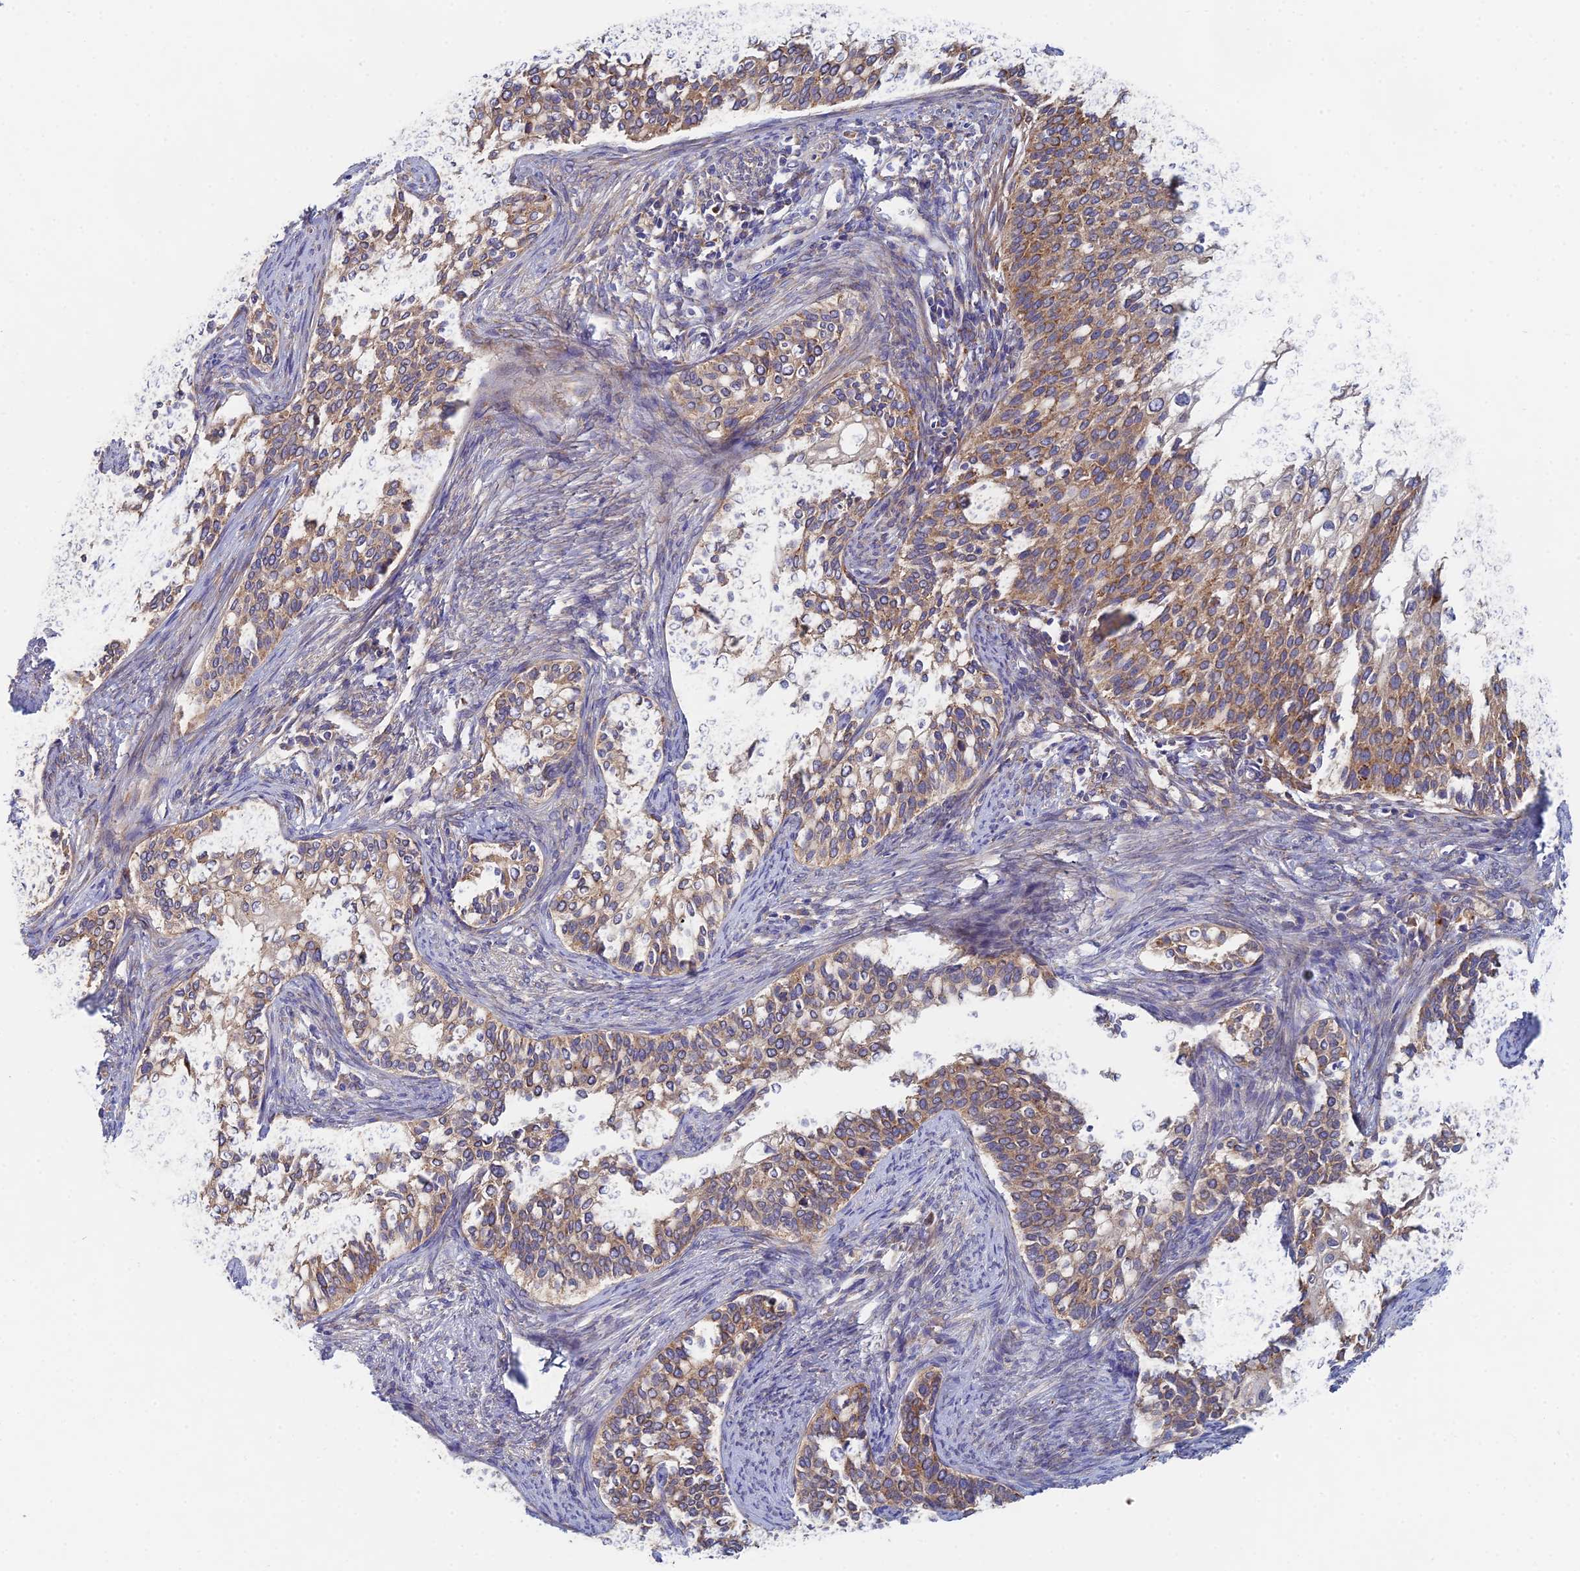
{"staining": {"intensity": "weak", "quantity": ">75%", "location": "cytoplasmic/membranous"}, "tissue": "cervical cancer", "cell_type": "Tumor cells", "image_type": "cancer", "snomed": [{"axis": "morphology", "description": "Squamous cell carcinoma, NOS"}, {"axis": "topography", "description": "Cervix"}], "caption": "A low amount of weak cytoplasmic/membranous staining is appreciated in approximately >75% of tumor cells in squamous cell carcinoma (cervical) tissue.", "gene": "ELOF1", "patient": {"sex": "female", "age": 44}}